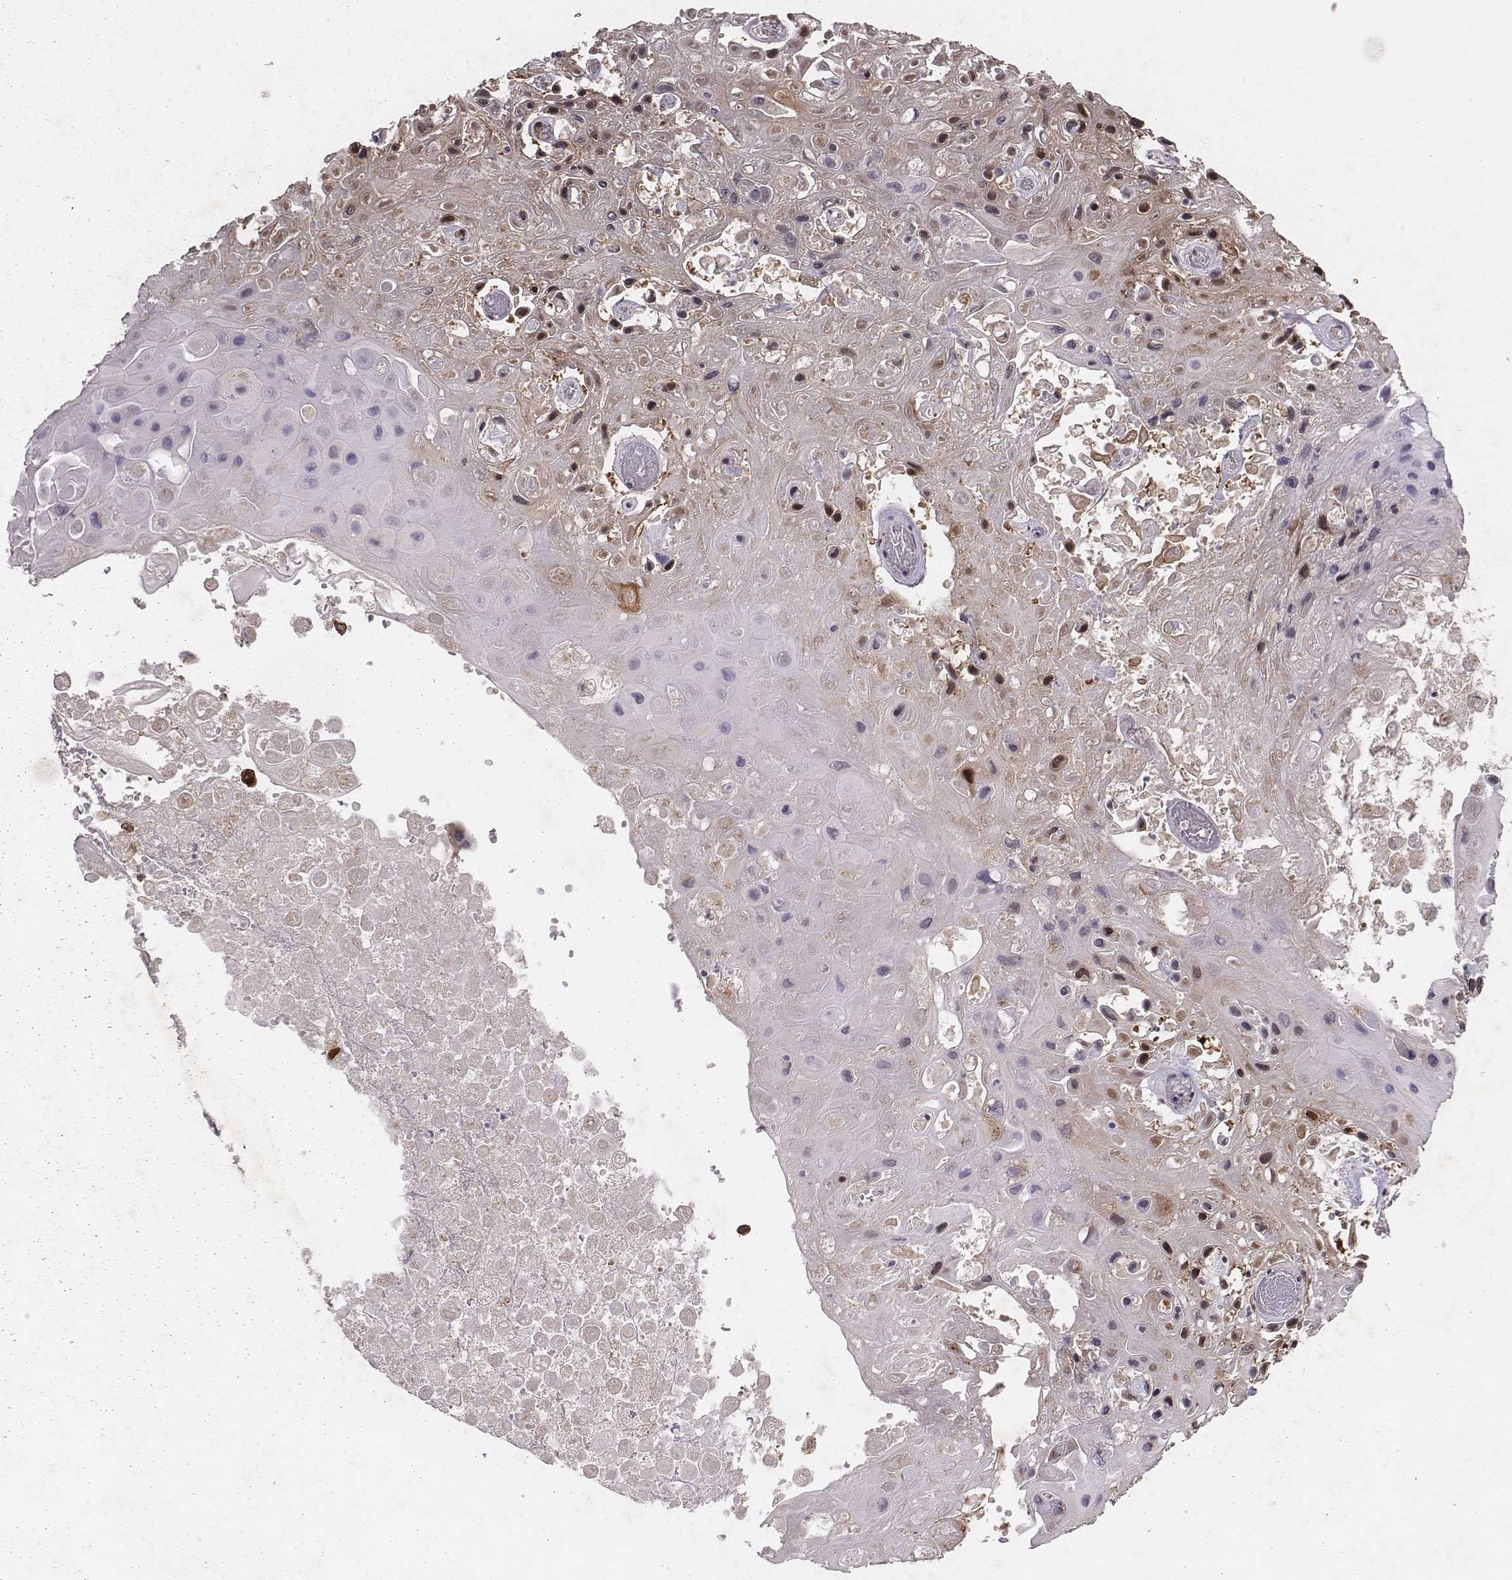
{"staining": {"intensity": "strong", "quantity": "25%-75%", "location": "cytoplasmic/membranous"}, "tissue": "skin cancer", "cell_type": "Tumor cells", "image_type": "cancer", "snomed": [{"axis": "morphology", "description": "Squamous cell carcinoma, NOS"}, {"axis": "topography", "description": "Skin"}], "caption": "High-power microscopy captured an immunohistochemistry (IHC) micrograph of skin cancer (squamous cell carcinoma), revealing strong cytoplasmic/membranous positivity in approximately 25%-75% of tumor cells. (DAB = brown stain, brightfield microscopy at high magnification).", "gene": "TXLNA", "patient": {"sex": "male", "age": 82}}